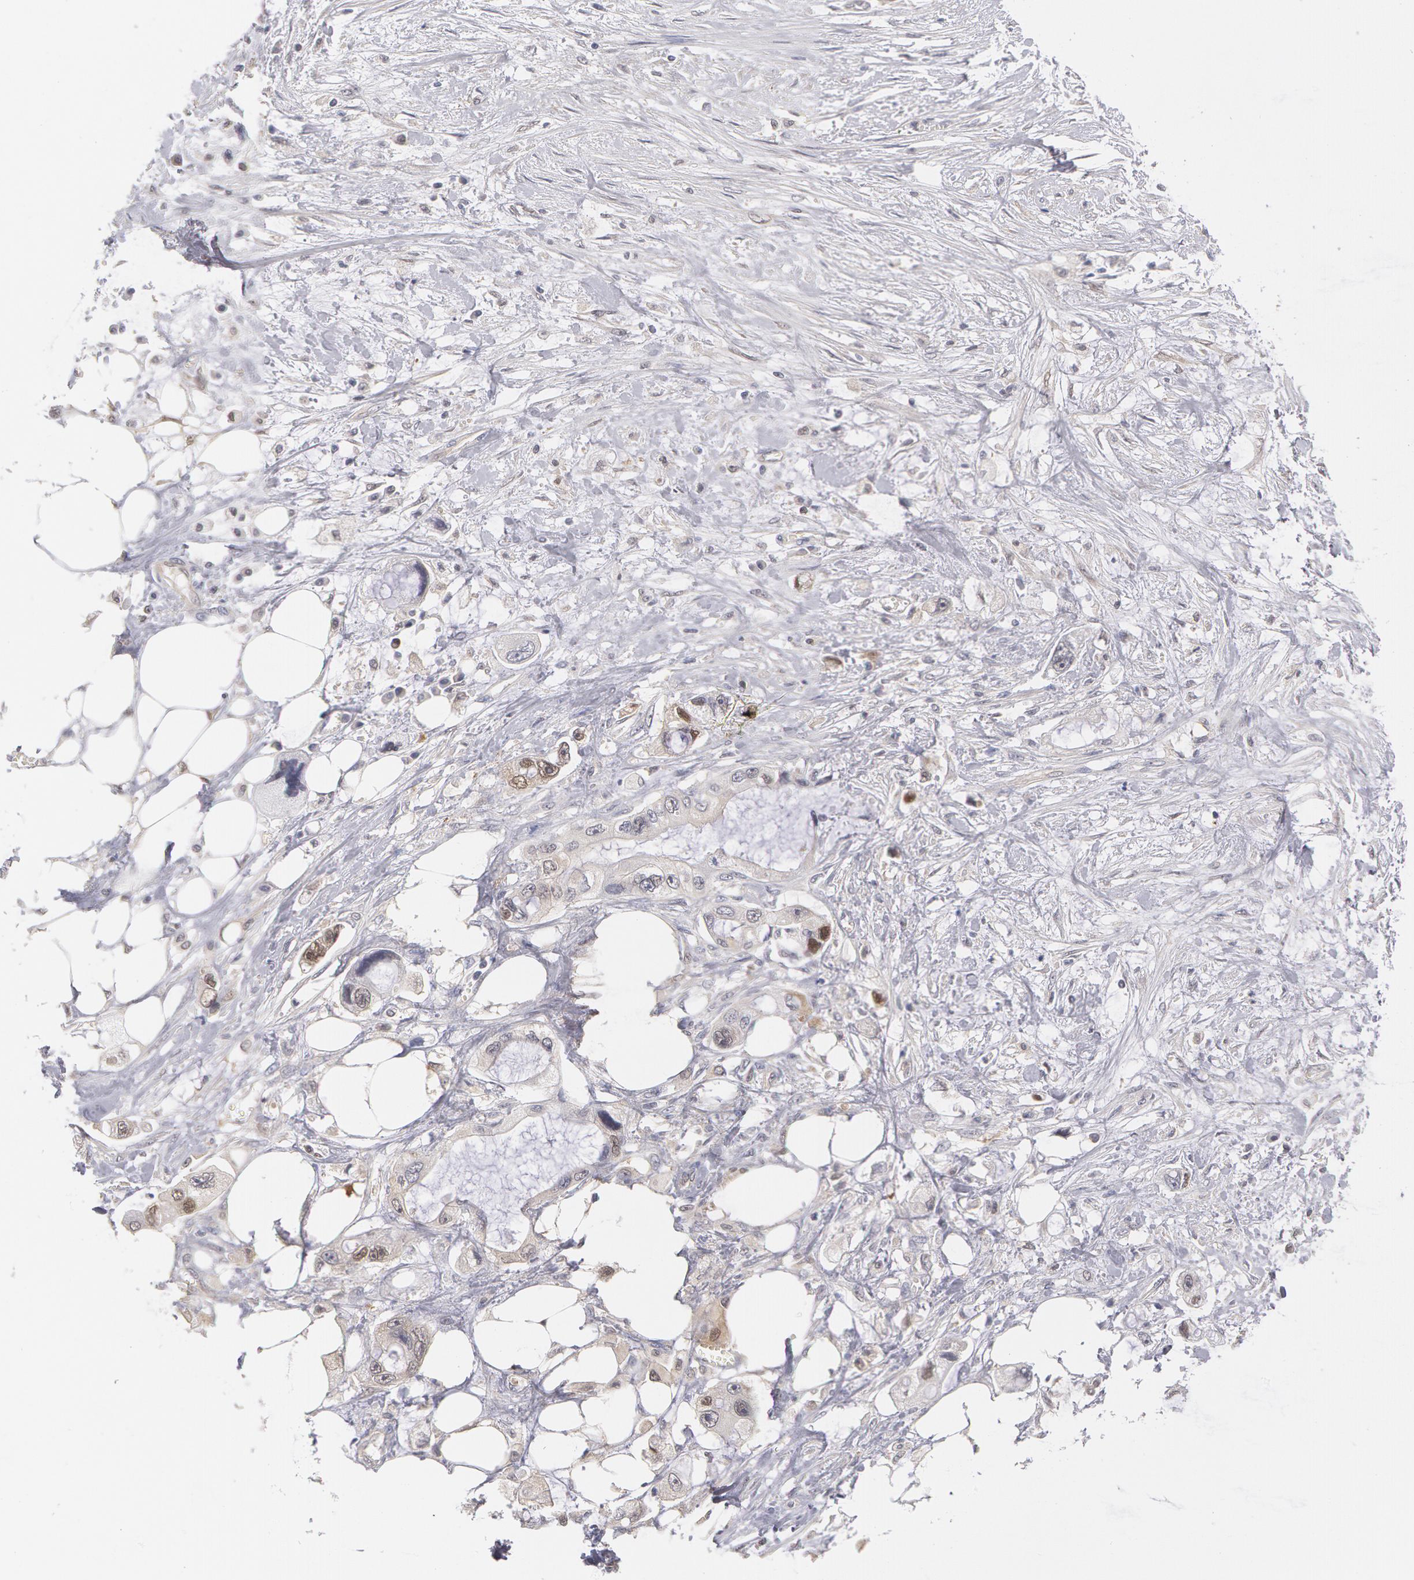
{"staining": {"intensity": "moderate", "quantity": "<25%", "location": "nuclear"}, "tissue": "pancreatic cancer", "cell_type": "Tumor cells", "image_type": "cancer", "snomed": [{"axis": "morphology", "description": "Adenocarcinoma, NOS"}, {"axis": "topography", "description": "Pancreas"}, {"axis": "topography", "description": "Stomach, upper"}], "caption": "Tumor cells reveal low levels of moderate nuclear positivity in about <25% of cells in human pancreatic cancer.", "gene": "TXNRD1", "patient": {"sex": "male", "age": 77}}